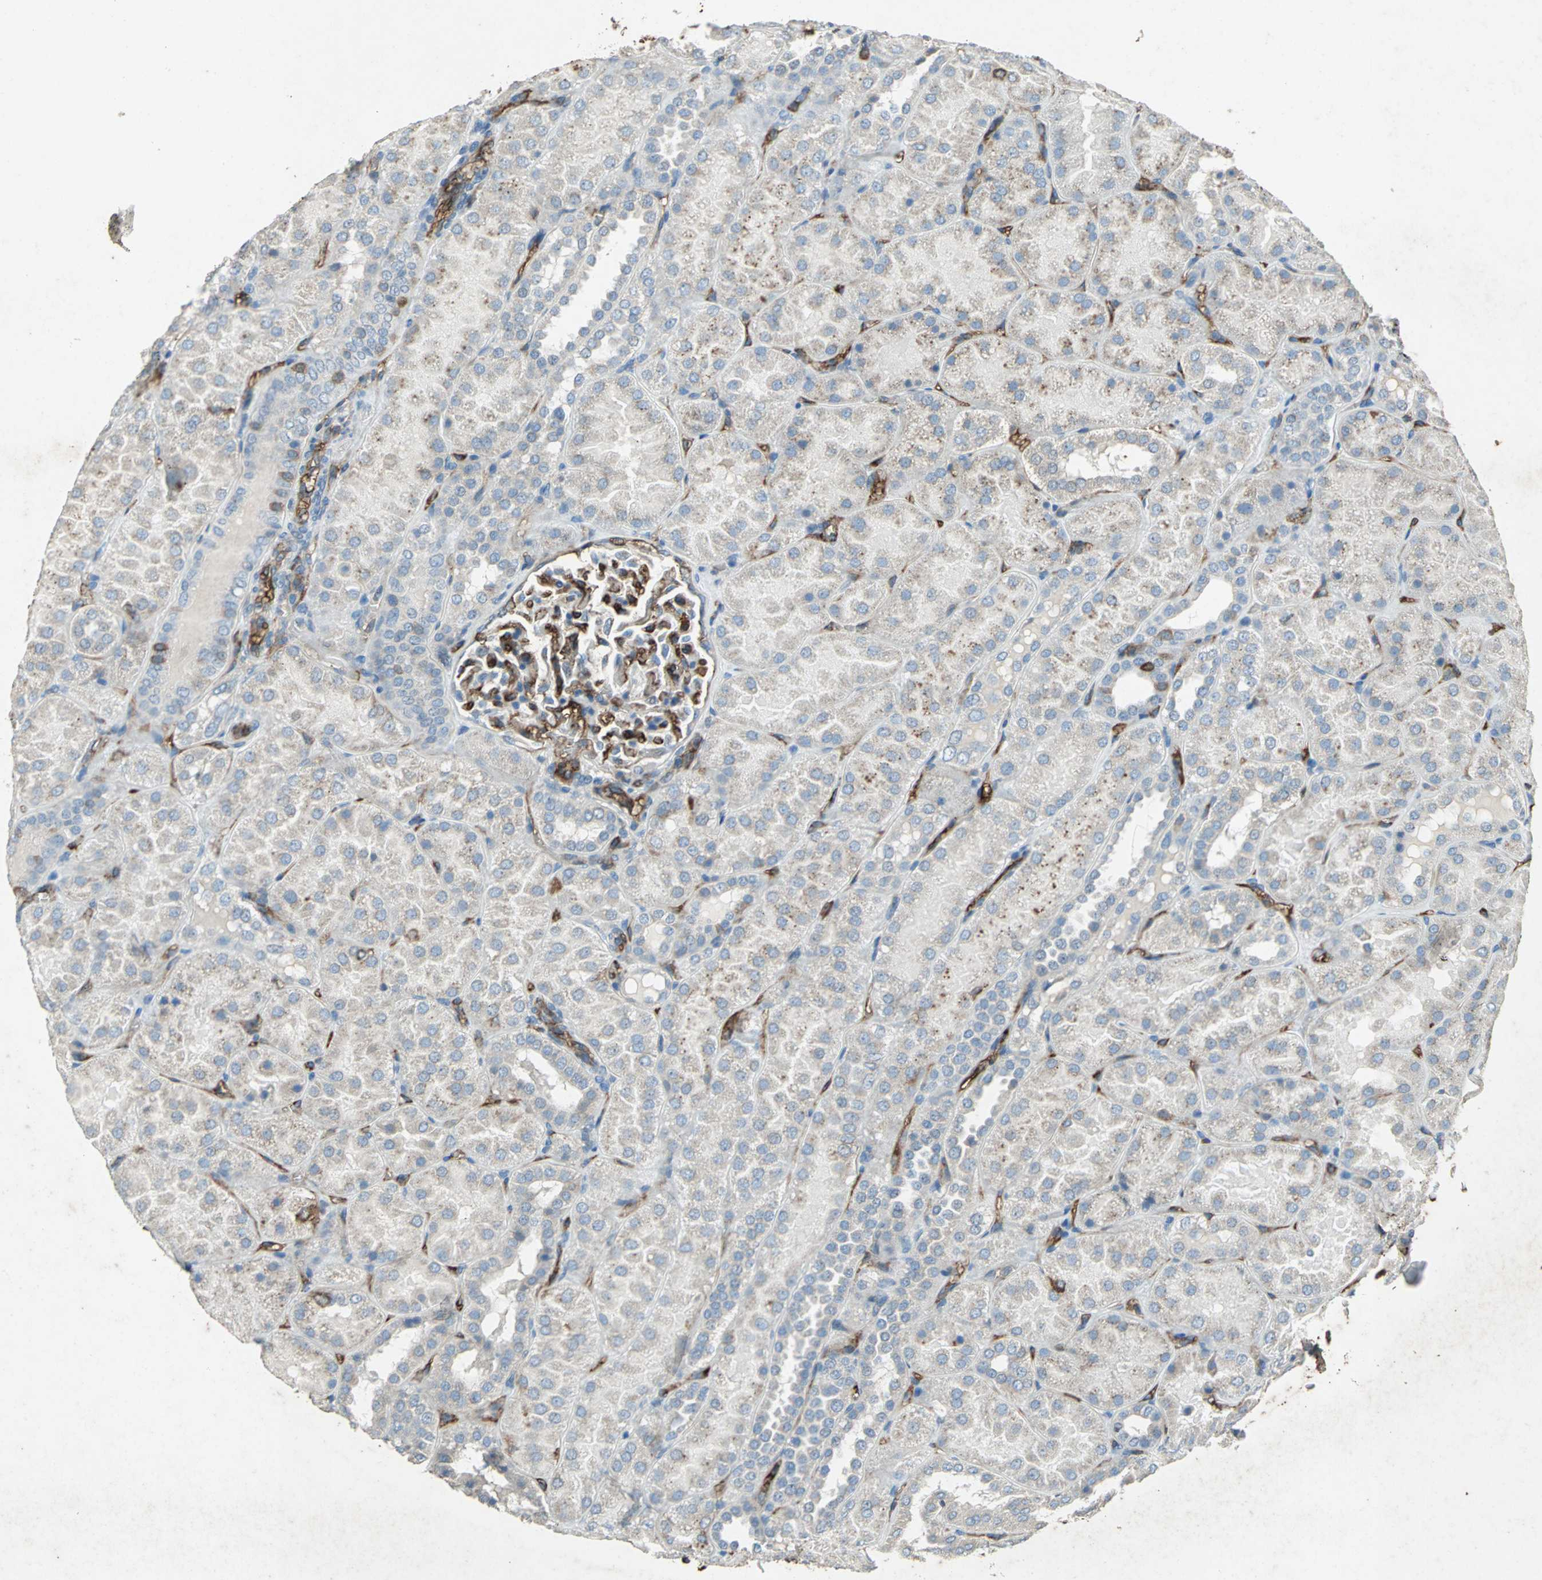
{"staining": {"intensity": "strong", "quantity": ">75%", "location": "cytoplasmic/membranous"}, "tissue": "kidney", "cell_type": "Cells in glomeruli", "image_type": "normal", "snomed": [{"axis": "morphology", "description": "Normal tissue, NOS"}, {"axis": "topography", "description": "Kidney"}], "caption": "Protein staining of unremarkable kidney shows strong cytoplasmic/membranous staining in about >75% of cells in glomeruli. (Stains: DAB (3,3'-diaminobenzidine) in brown, nuclei in blue, Microscopy: brightfield microscopy at high magnification).", "gene": "CCR6", "patient": {"sex": "male", "age": 28}}